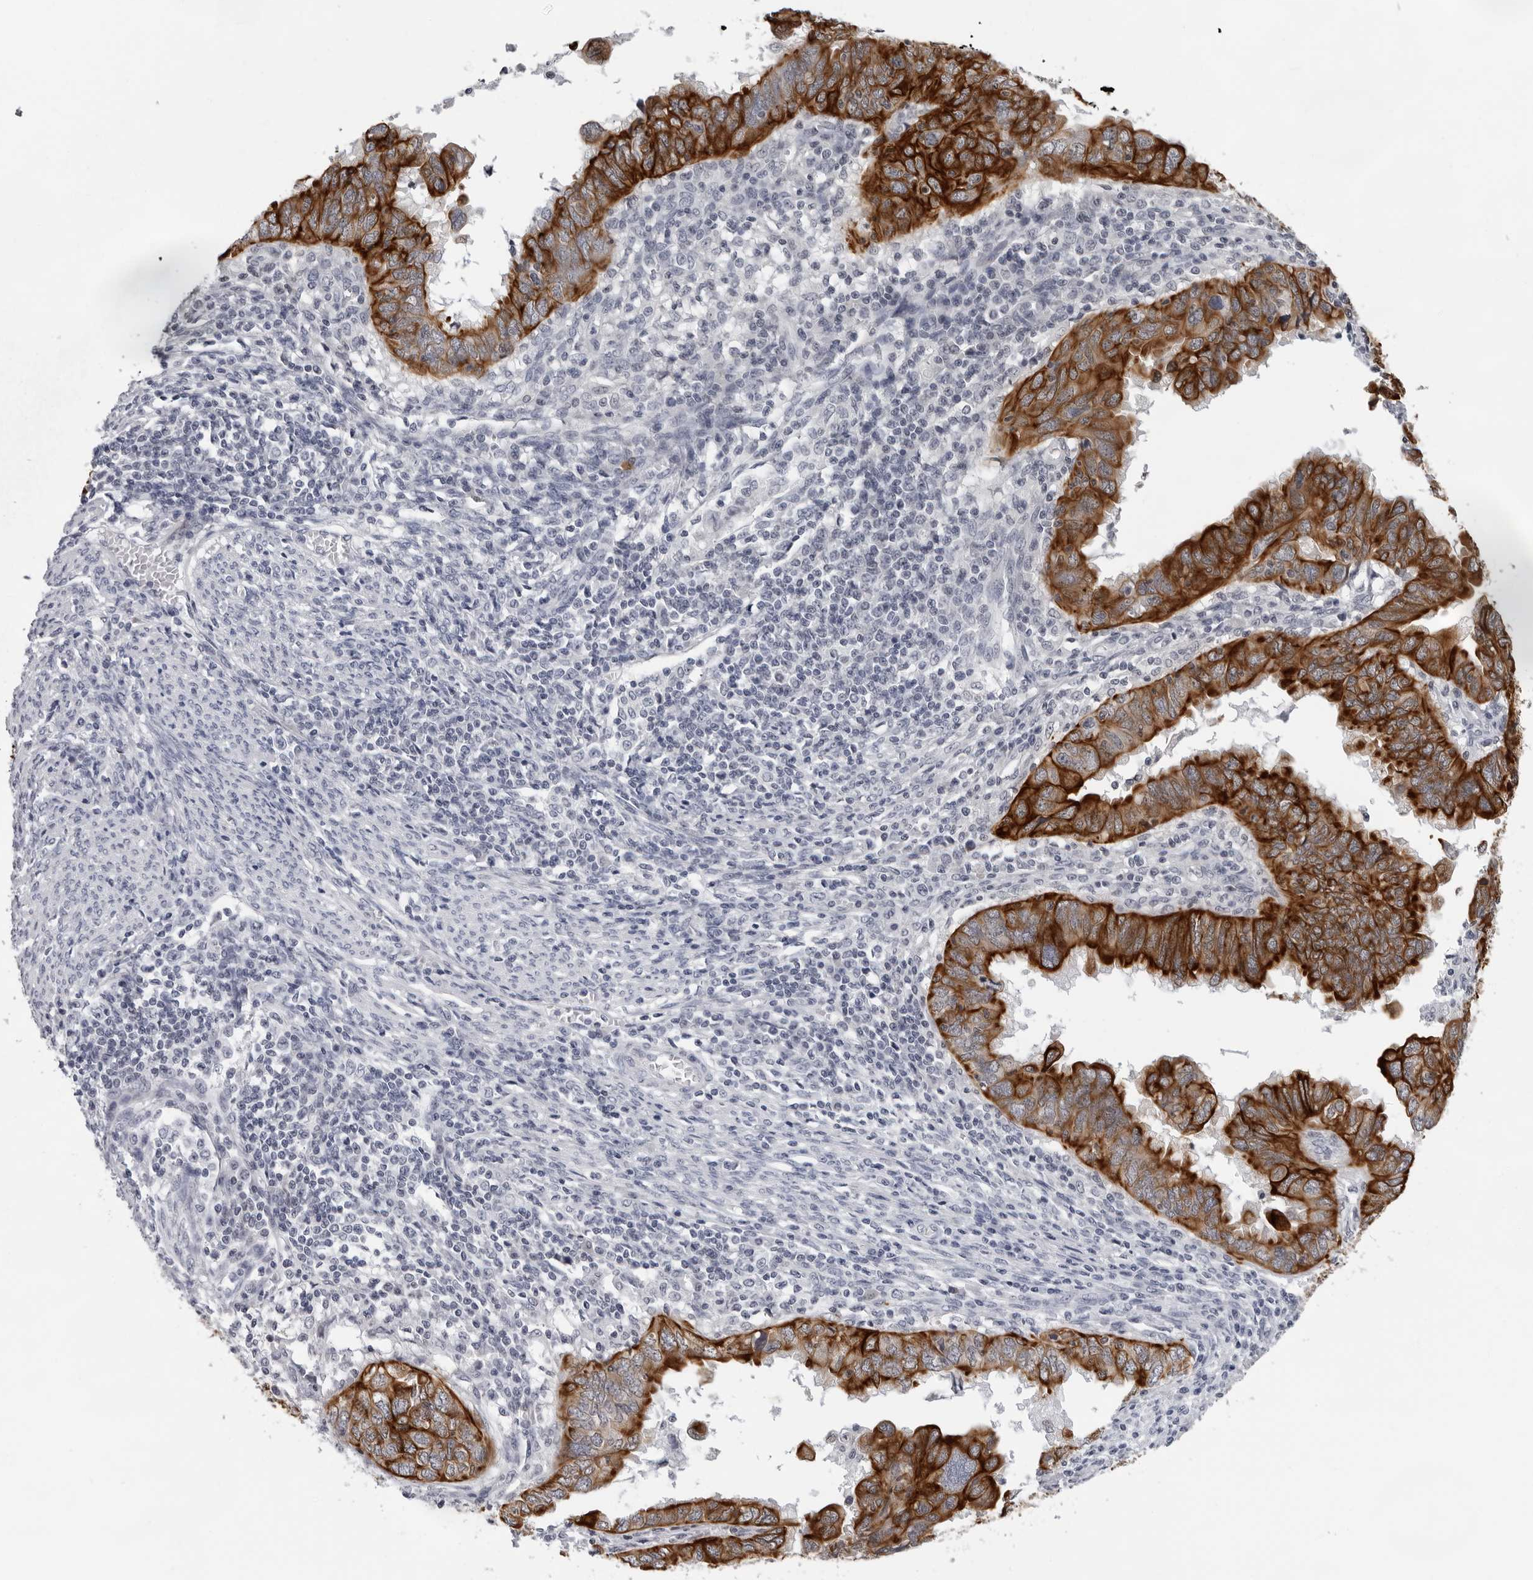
{"staining": {"intensity": "strong", "quantity": ">75%", "location": "cytoplasmic/membranous"}, "tissue": "endometrial cancer", "cell_type": "Tumor cells", "image_type": "cancer", "snomed": [{"axis": "morphology", "description": "Adenocarcinoma, NOS"}, {"axis": "topography", "description": "Uterus"}], "caption": "A brown stain shows strong cytoplasmic/membranous staining of a protein in endometrial cancer (adenocarcinoma) tumor cells.", "gene": "CCDC28B", "patient": {"sex": "female", "age": 77}}